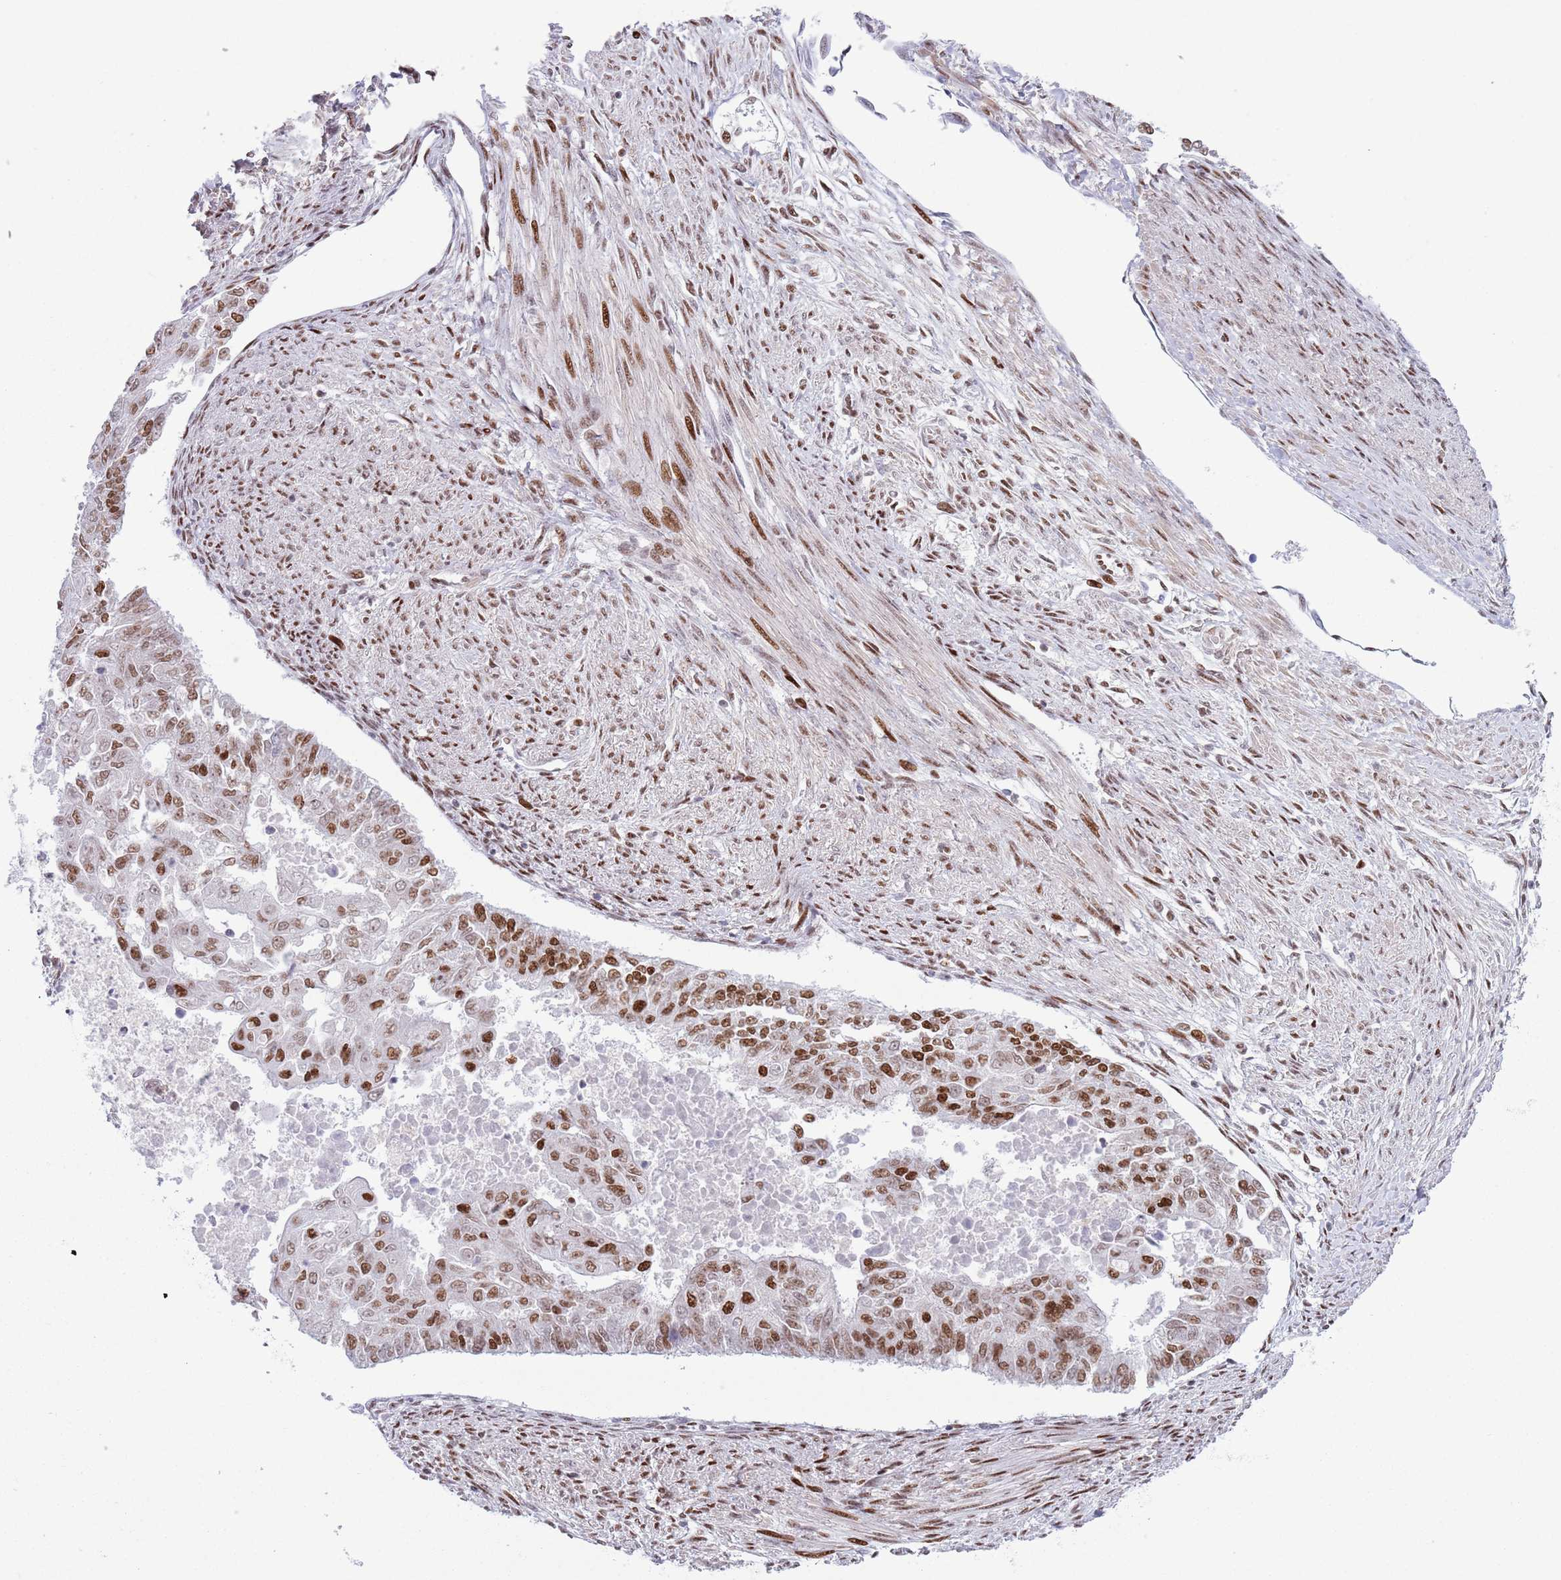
{"staining": {"intensity": "moderate", "quantity": ">75%", "location": "nuclear"}, "tissue": "endometrial cancer", "cell_type": "Tumor cells", "image_type": "cancer", "snomed": [{"axis": "morphology", "description": "Adenocarcinoma, NOS"}, {"axis": "topography", "description": "Endometrium"}], "caption": "Brown immunohistochemical staining in human adenocarcinoma (endometrial) shows moderate nuclear staining in about >75% of tumor cells.", "gene": "MFSD10", "patient": {"sex": "female", "age": 32}}